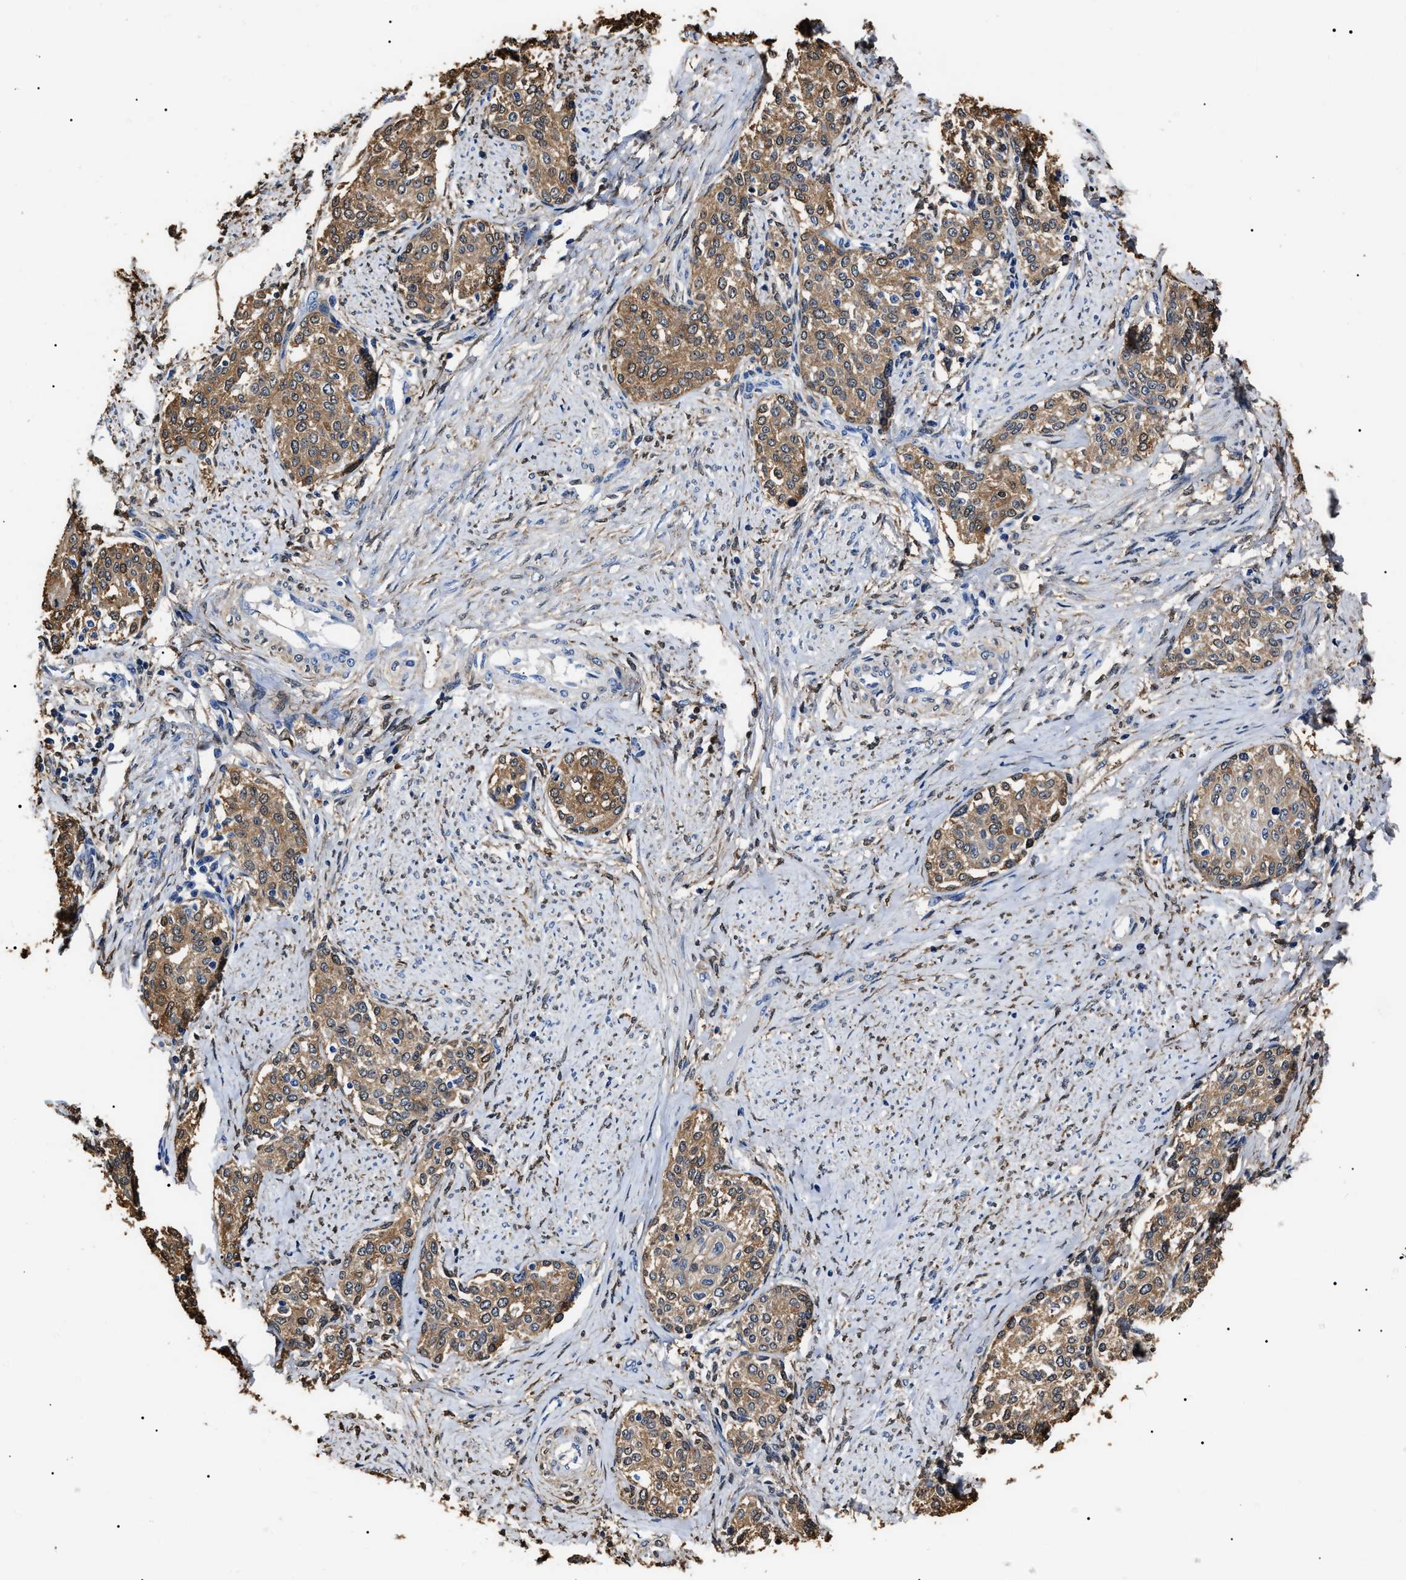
{"staining": {"intensity": "moderate", "quantity": ">75%", "location": "cytoplasmic/membranous"}, "tissue": "cervical cancer", "cell_type": "Tumor cells", "image_type": "cancer", "snomed": [{"axis": "morphology", "description": "Squamous cell carcinoma, NOS"}, {"axis": "morphology", "description": "Adenocarcinoma, NOS"}, {"axis": "topography", "description": "Cervix"}], "caption": "Immunohistochemical staining of cervical adenocarcinoma demonstrates medium levels of moderate cytoplasmic/membranous protein expression in approximately >75% of tumor cells.", "gene": "ALDH1A1", "patient": {"sex": "female", "age": 52}}